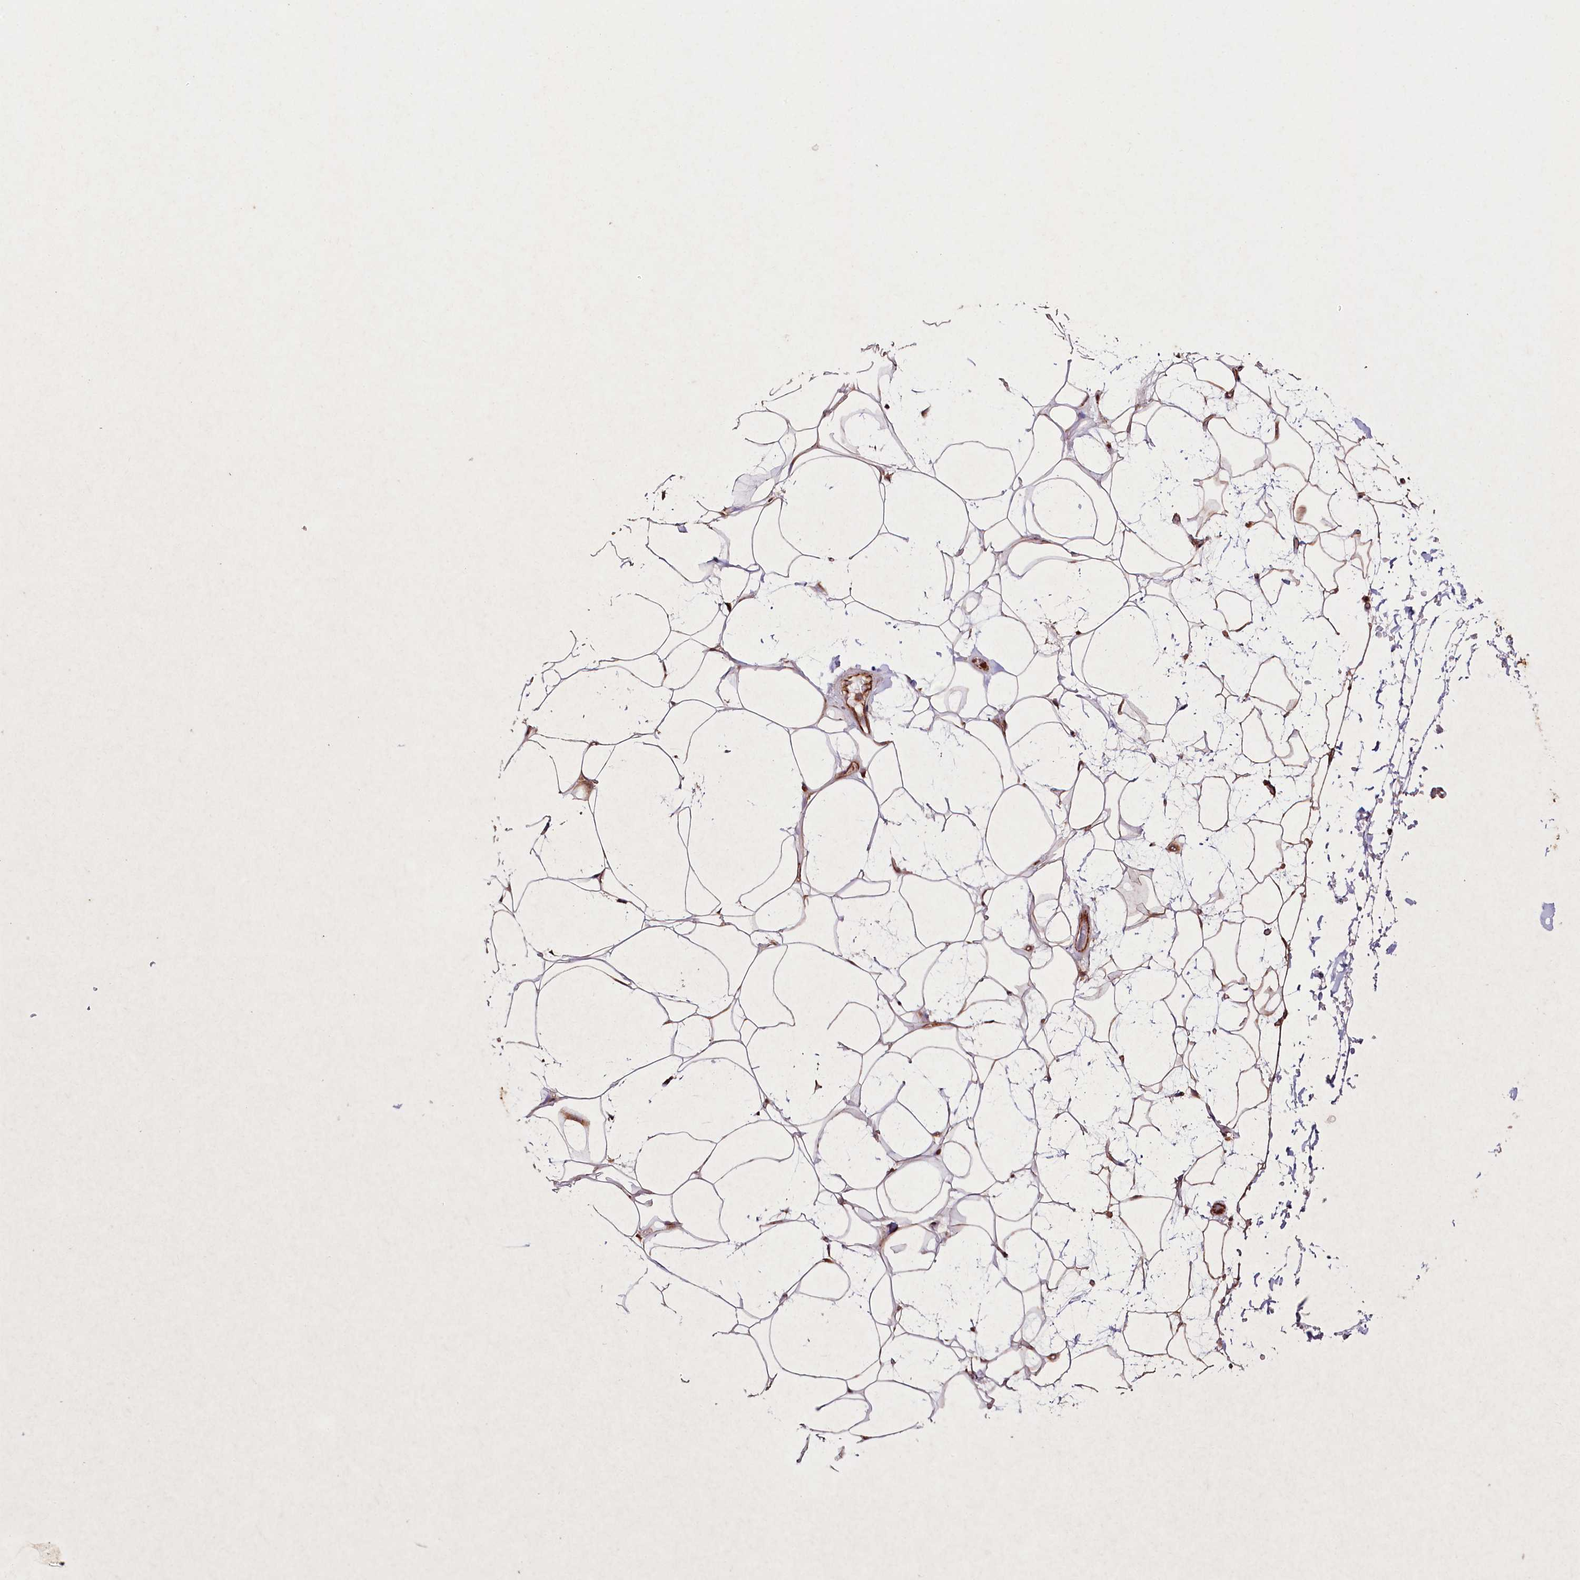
{"staining": {"intensity": "moderate", "quantity": ">75%", "location": "cytoplasmic/membranous"}, "tissue": "adipose tissue", "cell_type": "Adipocytes", "image_type": "normal", "snomed": [{"axis": "morphology", "description": "Normal tissue, NOS"}, {"axis": "topography", "description": "Breast"}], "caption": "A brown stain highlights moderate cytoplasmic/membranous staining of a protein in adipocytes of benign adipose tissue. Ihc stains the protein of interest in brown and the nuclei are stained blue.", "gene": "DHX29", "patient": {"sex": "female", "age": 26}}